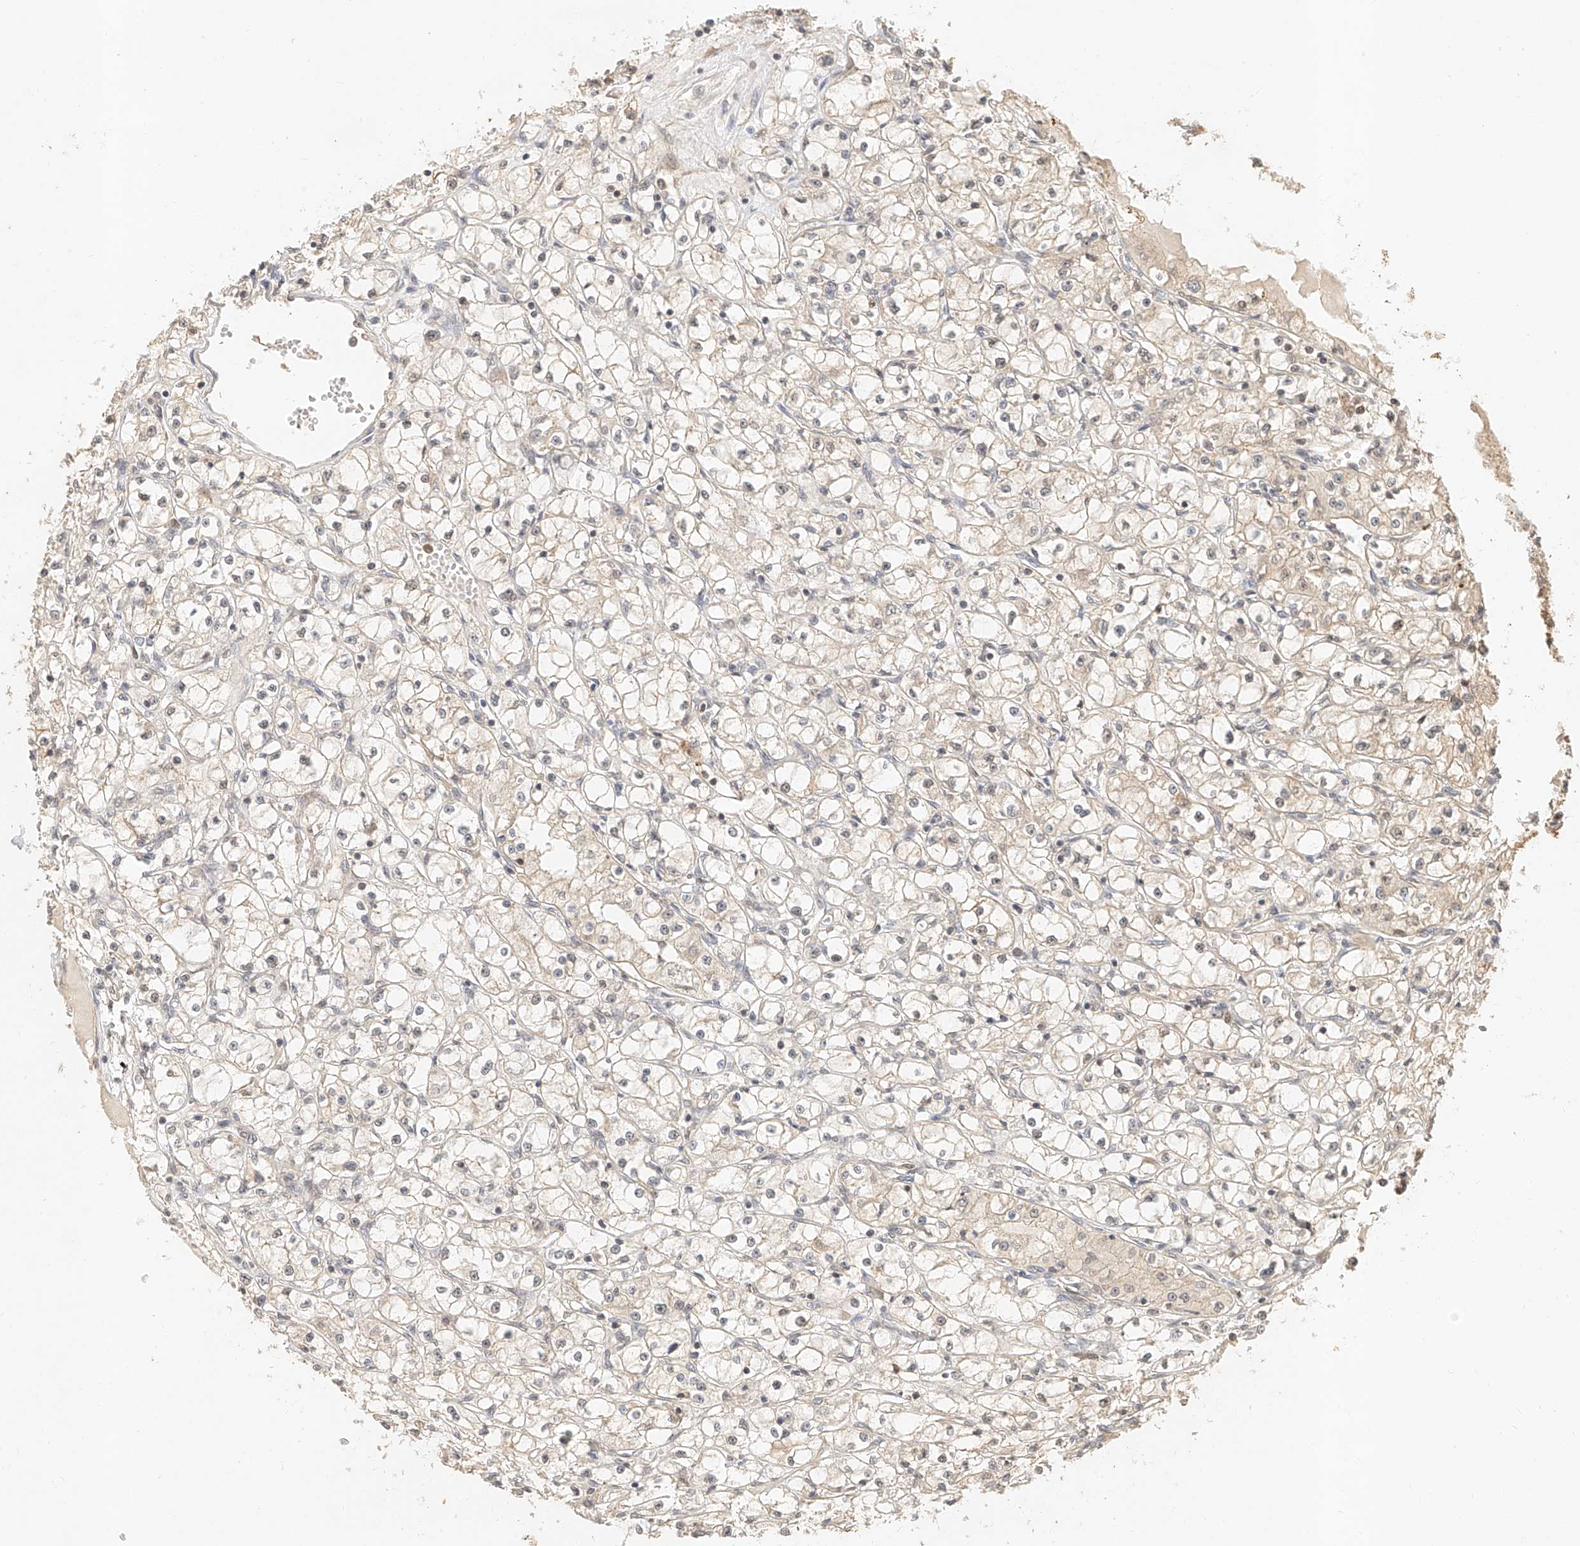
{"staining": {"intensity": "weak", "quantity": "25%-75%", "location": "cytoplasmic/membranous"}, "tissue": "renal cancer", "cell_type": "Tumor cells", "image_type": "cancer", "snomed": [{"axis": "morphology", "description": "Adenocarcinoma, NOS"}, {"axis": "topography", "description": "Kidney"}], "caption": "Brown immunohistochemical staining in renal adenocarcinoma exhibits weak cytoplasmic/membranous staining in about 25%-75% of tumor cells.", "gene": "NAP1L1", "patient": {"sex": "male", "age": 56}}